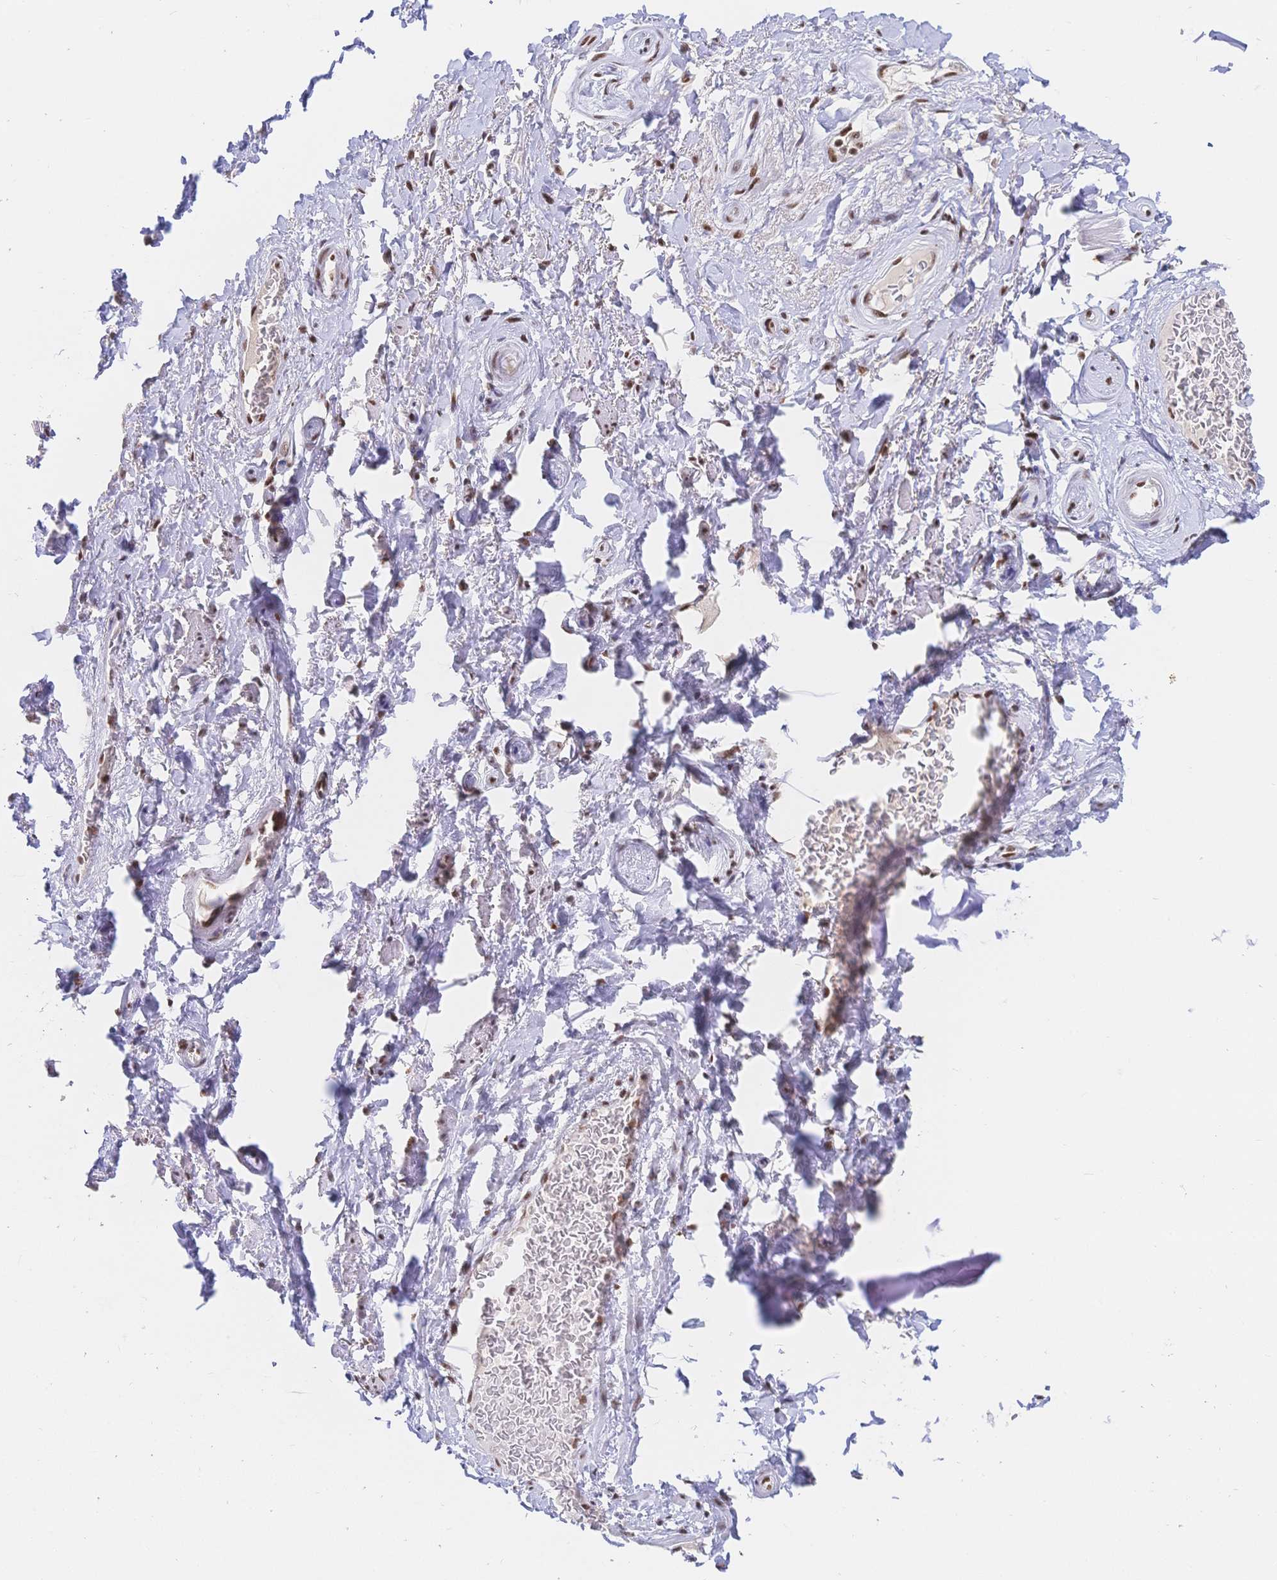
{"staining": {"intensity": "negative", "quantity": "none", "location": "none"}, "tissue": "adipose tissue", "cell_type": "Adipocytes", "image_type": "normal", "snomed": [{"axis": "morphology", "description": "Normal tissue, NOS"}, {"axis": "topography", "description": "Peripheral nerve tissue"}], "caption": "Adipocytes show no significant protein staining in normal adipose tissue. Nuclei are stained in blue.", "gene": "SRSF1", "patient": {"sex": "male", "age": 51}}